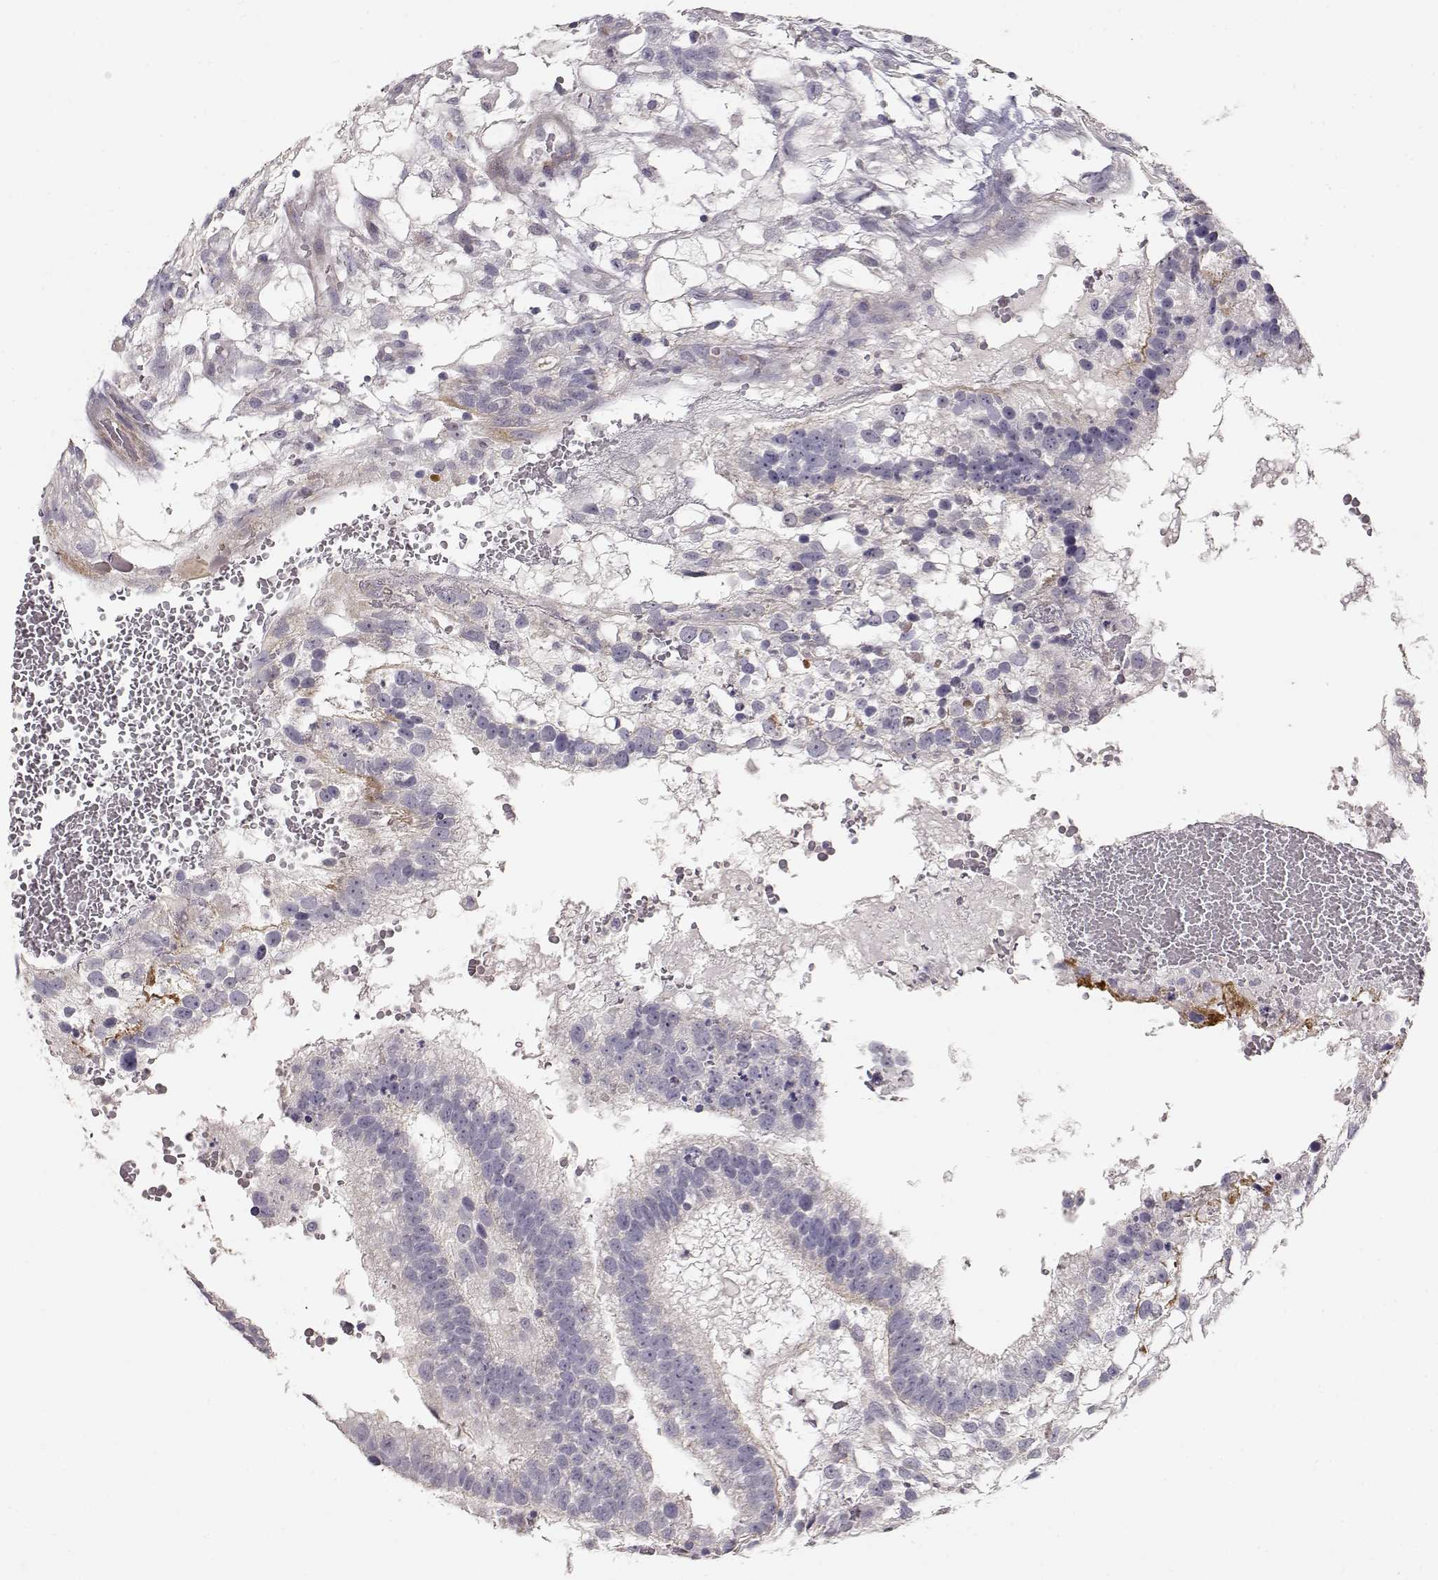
{"staining": {"intensity": "negative", "quantity": "none", "location": "none"}, "tissue": "testis cancer", "cell_type": "Tumor cells", "image_type": "cancer", "snomed": [{"axis": "morphology", "description": "Normal tissue, NOS"}, {"axis": "morphology", "description": "Carcinoma, Embryonal, NOS"}, {"axis": "topography", "description": "Testis"}, {"axis": "topography", "description": "Epididymis"}], "caption": "DAB immunohistochemical staining of human testis embryonal carcinoma displays no significant positivity in tumor cells.", "gene": "LAMA5", "patient": {"sex": "male", "age": 32}}